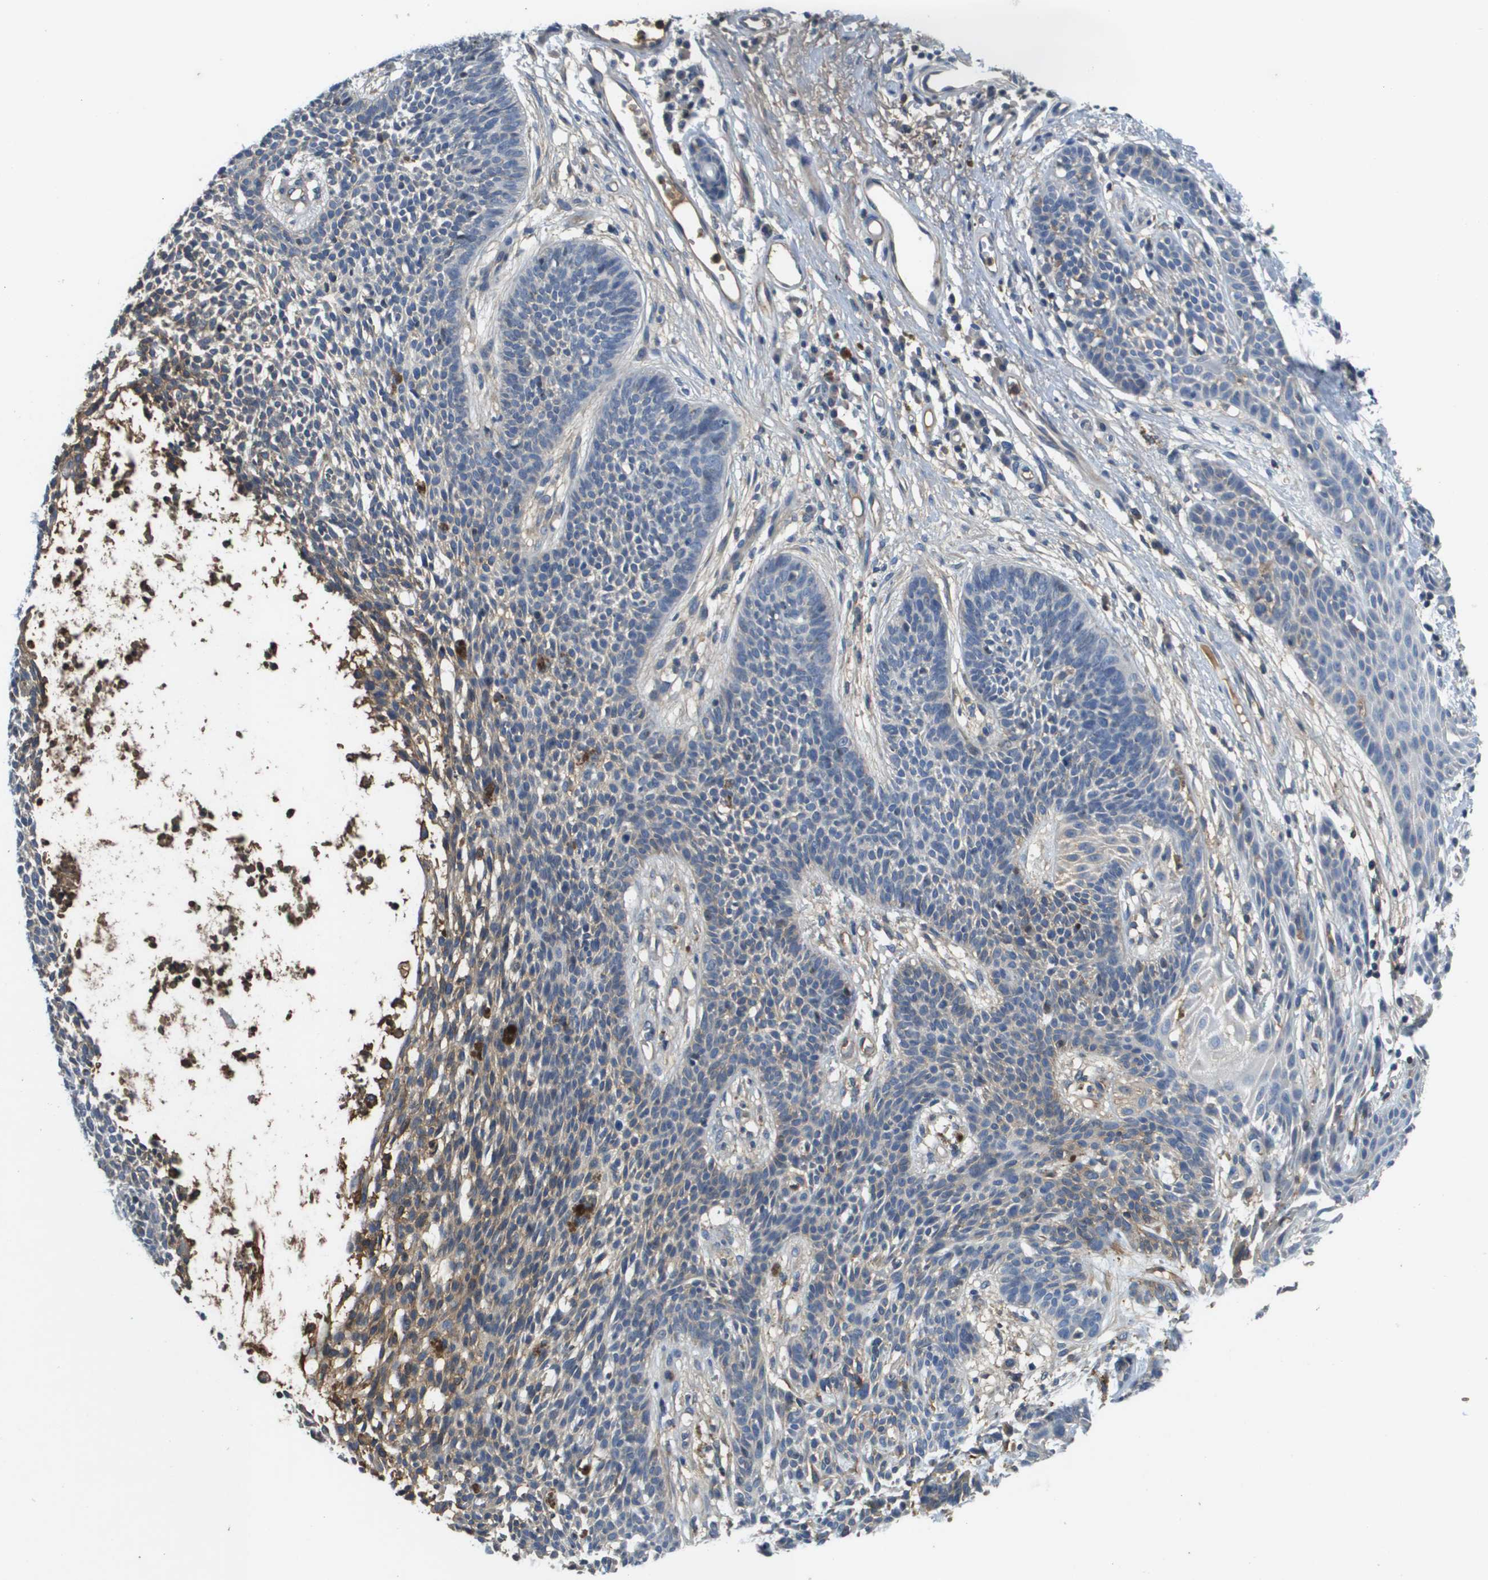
{"staining": {"intensity": "negative", "quantity": "none", "location": "none"}, "tissue": "skin cancer", "cell_type": "Tumor cells", "image_type": "cancer", "snomed": [{"axis": "morphology", "description": "Basal cell carcinoma"}, {"axis": "topography", "description": "Skin"}], "caption": "This is a image of immunohistochemistry (IHC) staining of basal cell carcinoma (skin), which shows no positivity in tumor cells. (DAB (3,3'-diaminobenzidine) immunohistochemistry (IHC), high magnification).", "gene": "SLC16A3", "patient": {"sex": "female", "age": 84}}